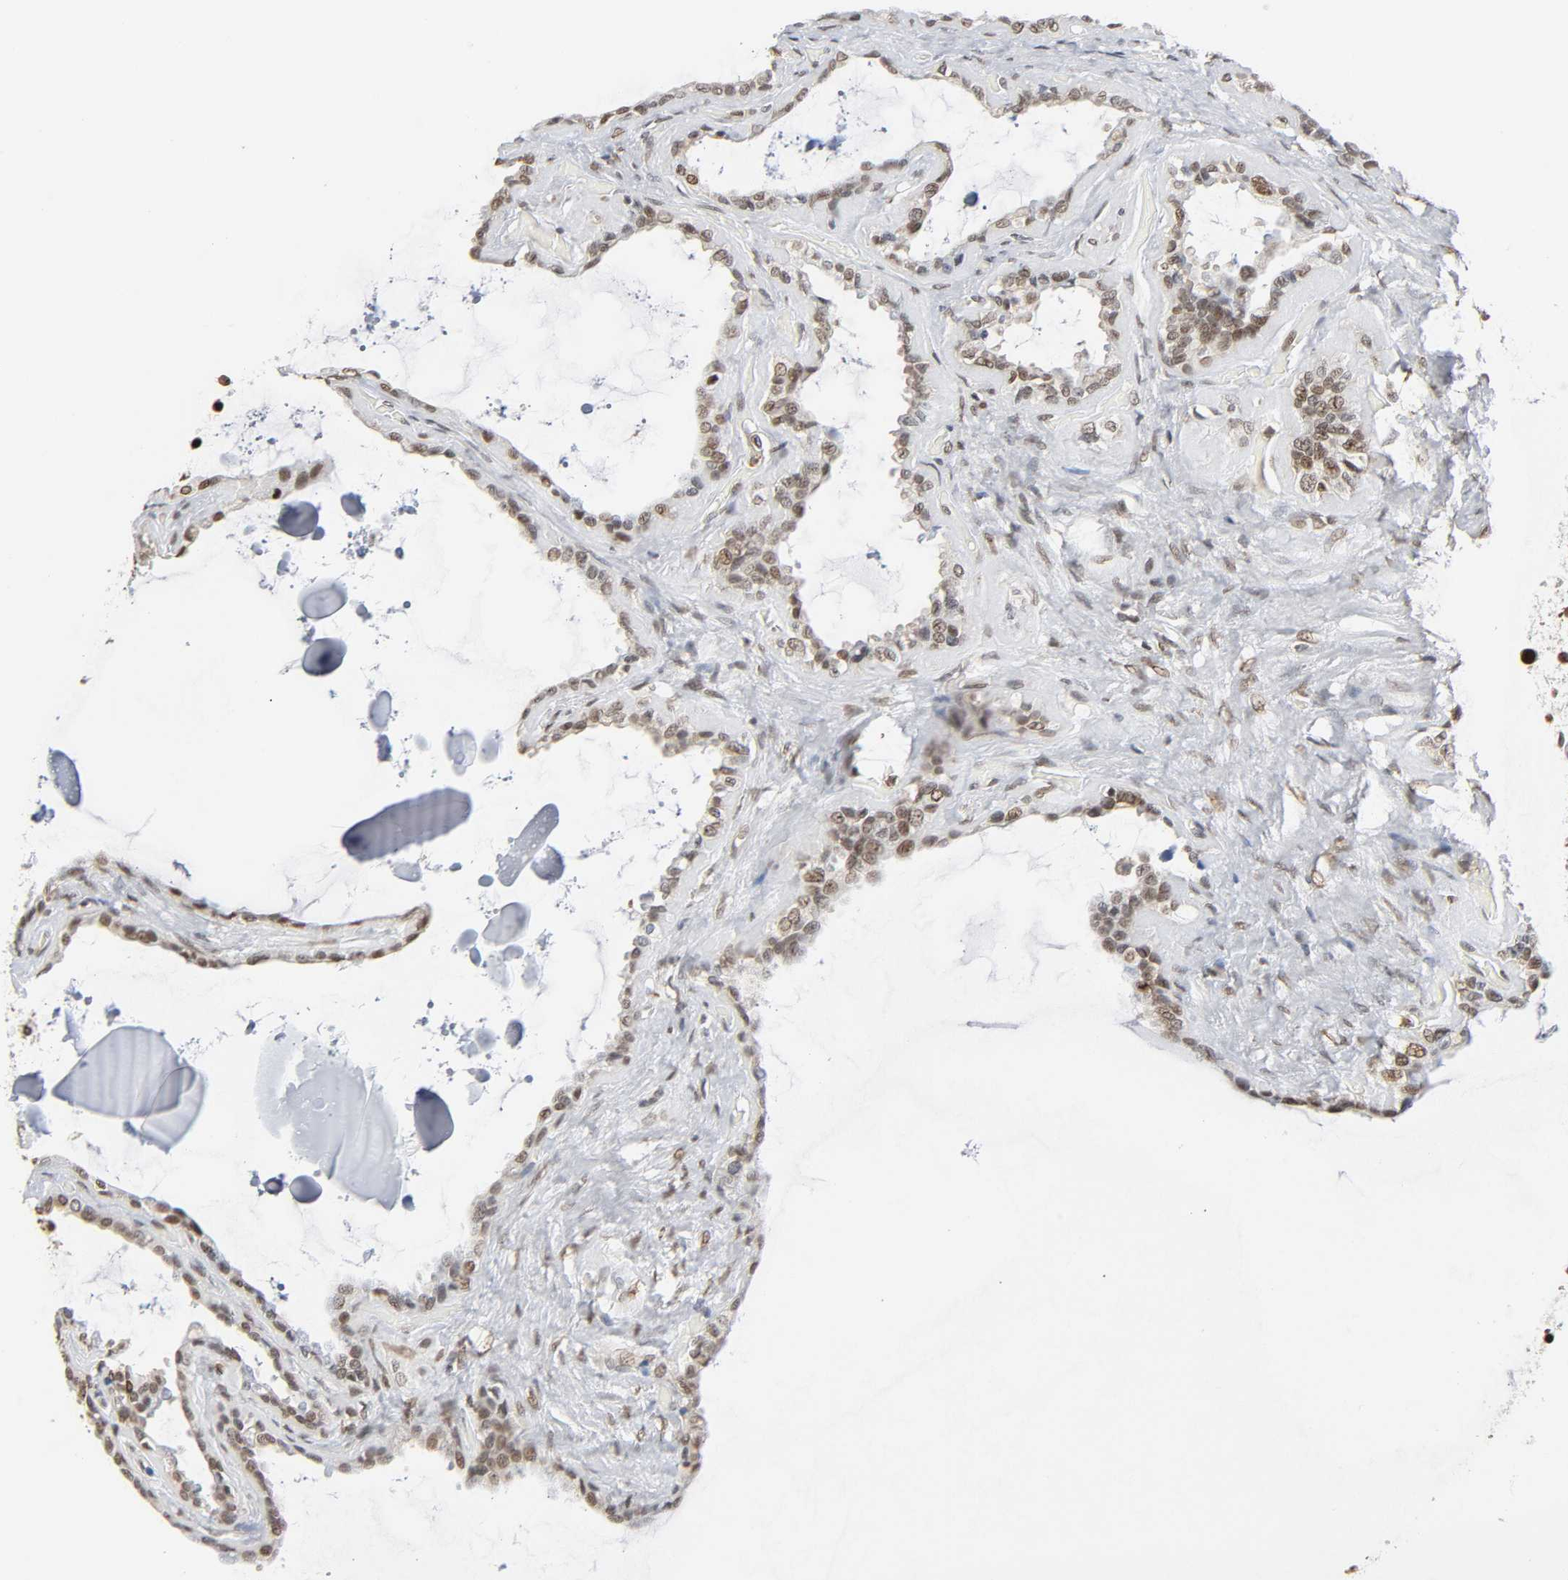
{"staining": {"intensity": "moderate", "quantity": ">75%", "location": "nuclear"}, "tissue": "seminal vesicle", "cell_type": "Glandular cells", "image_type": "normal", "snomed": [{"axis": "morphology", "description": "Normal tissue, NOS"}, {"axis": "morphology", "description": "Inflammation, NOS"}, {"axis": "topography", "description": "Urinary bladder"}, {"axis": "topography", "description": "Prostate"}, {"axis": "topography", "description": "Seminal veicle"}], "caption": "Brown immunohistochemical staining in benign seminal vesicle exhibits moderate nuclear staining in about >75% of glandular cells. The protein of interest is shown in brown color, while the nuclei are stained blue.", "gene": "SUMO1", "patient": {"sex": "male", "age": 82}}